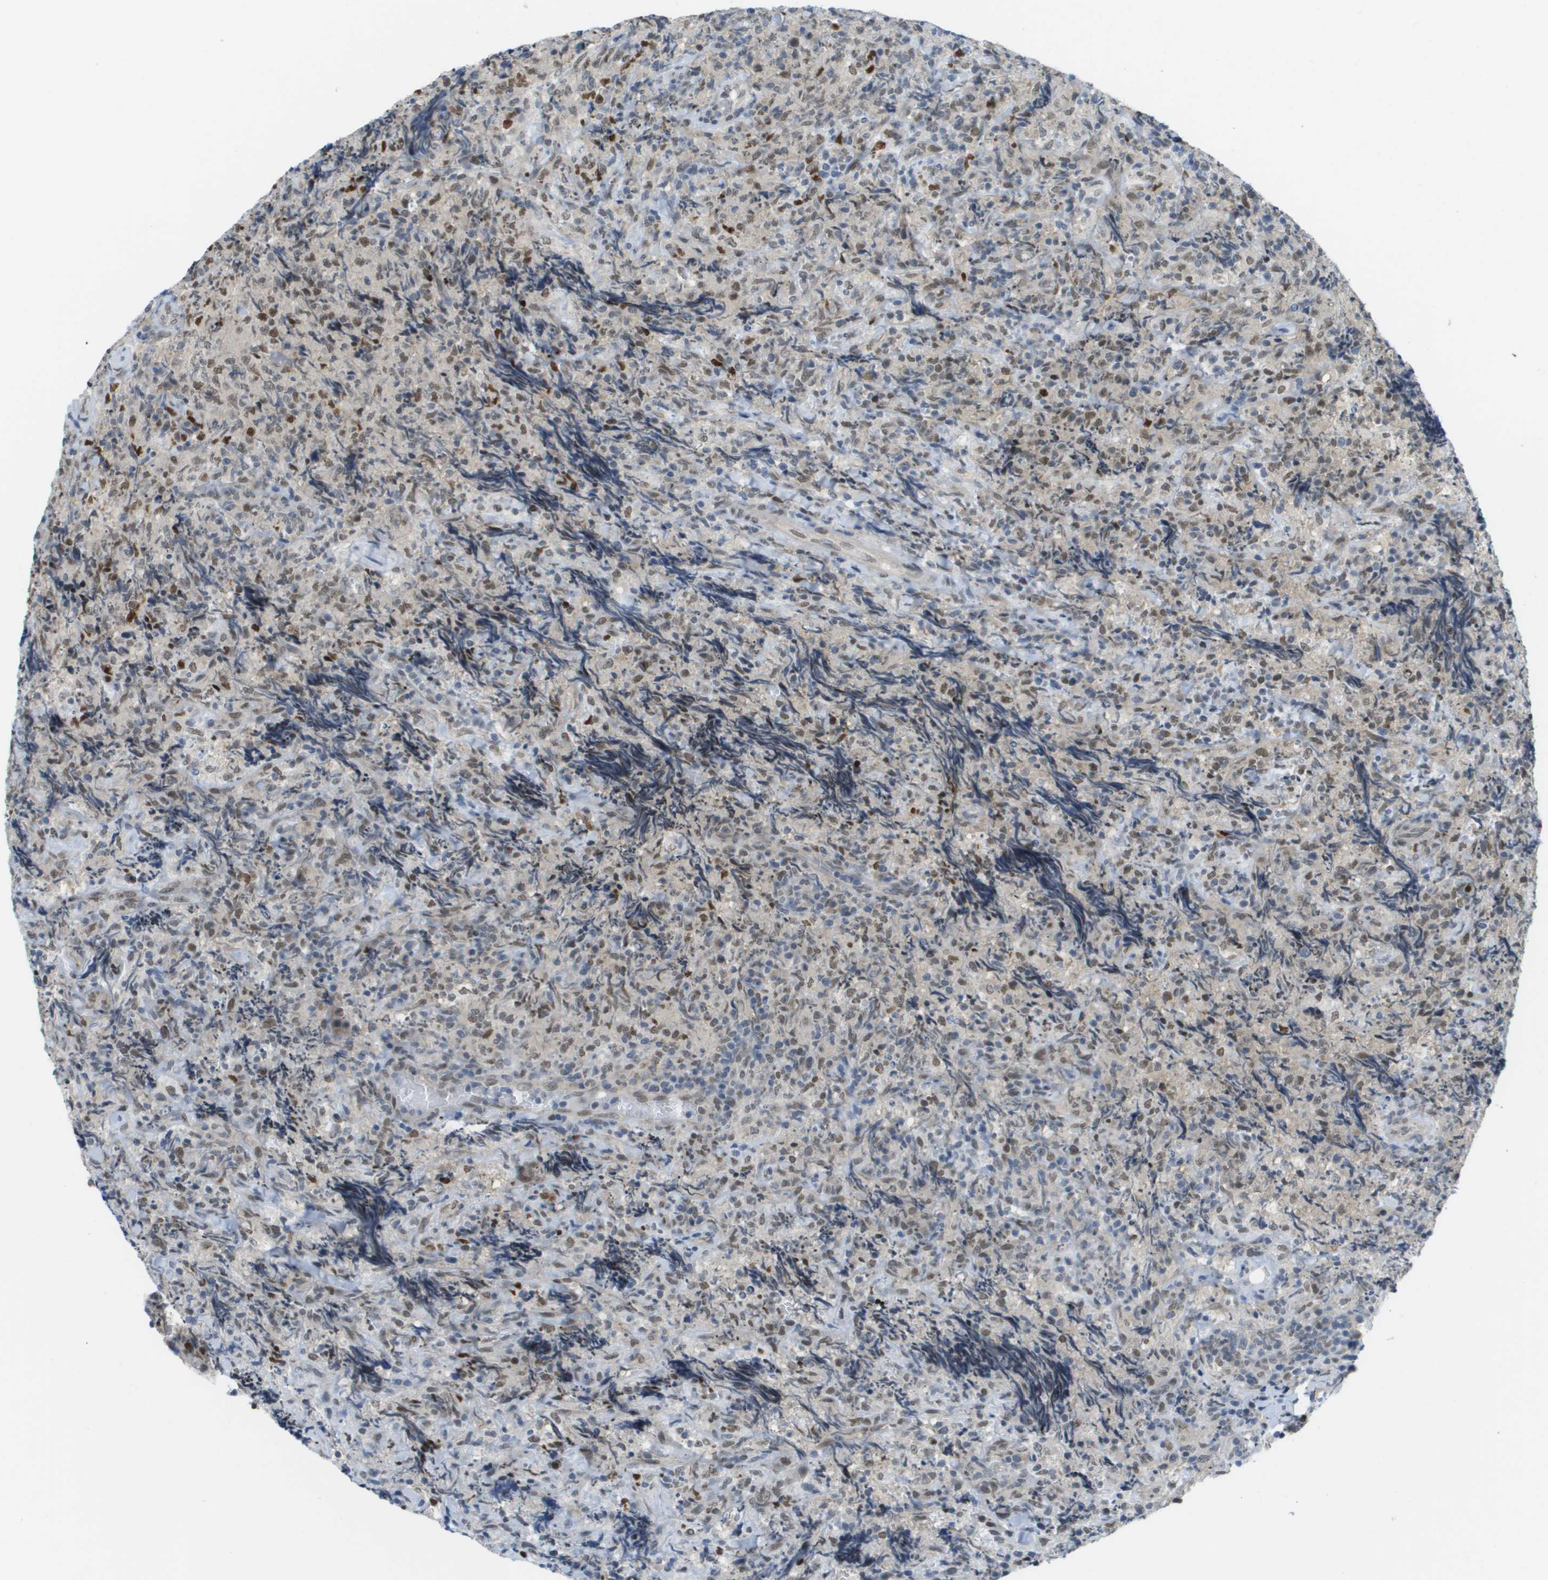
{"staining": {"intensity": "moderate", "quantity": "25%-75%", "location": "nuclear"}, "tissue": "lymphoma", "cell_type": "Tumor cells", "image_type": "cancer", "snomed": [{"axis": "morphology", "description": "Malignant lymphoma, non-Hodgkin's type, High grade"}, {"axis": "topography", "description": "Tonsil"}], "caption": "Tumor cells show moderate nuclear positivity in about 25%-75% of cells in lymphoma. The staining was performed using DAB (3,3'-diaminobenzidine) to visualize the protein expression in brown, while the nuclei were stained in blue with hematoxylin (Magnification: 20x).", "gene": "ARID1B", "patient": {"sex": "female", "age": 36}}